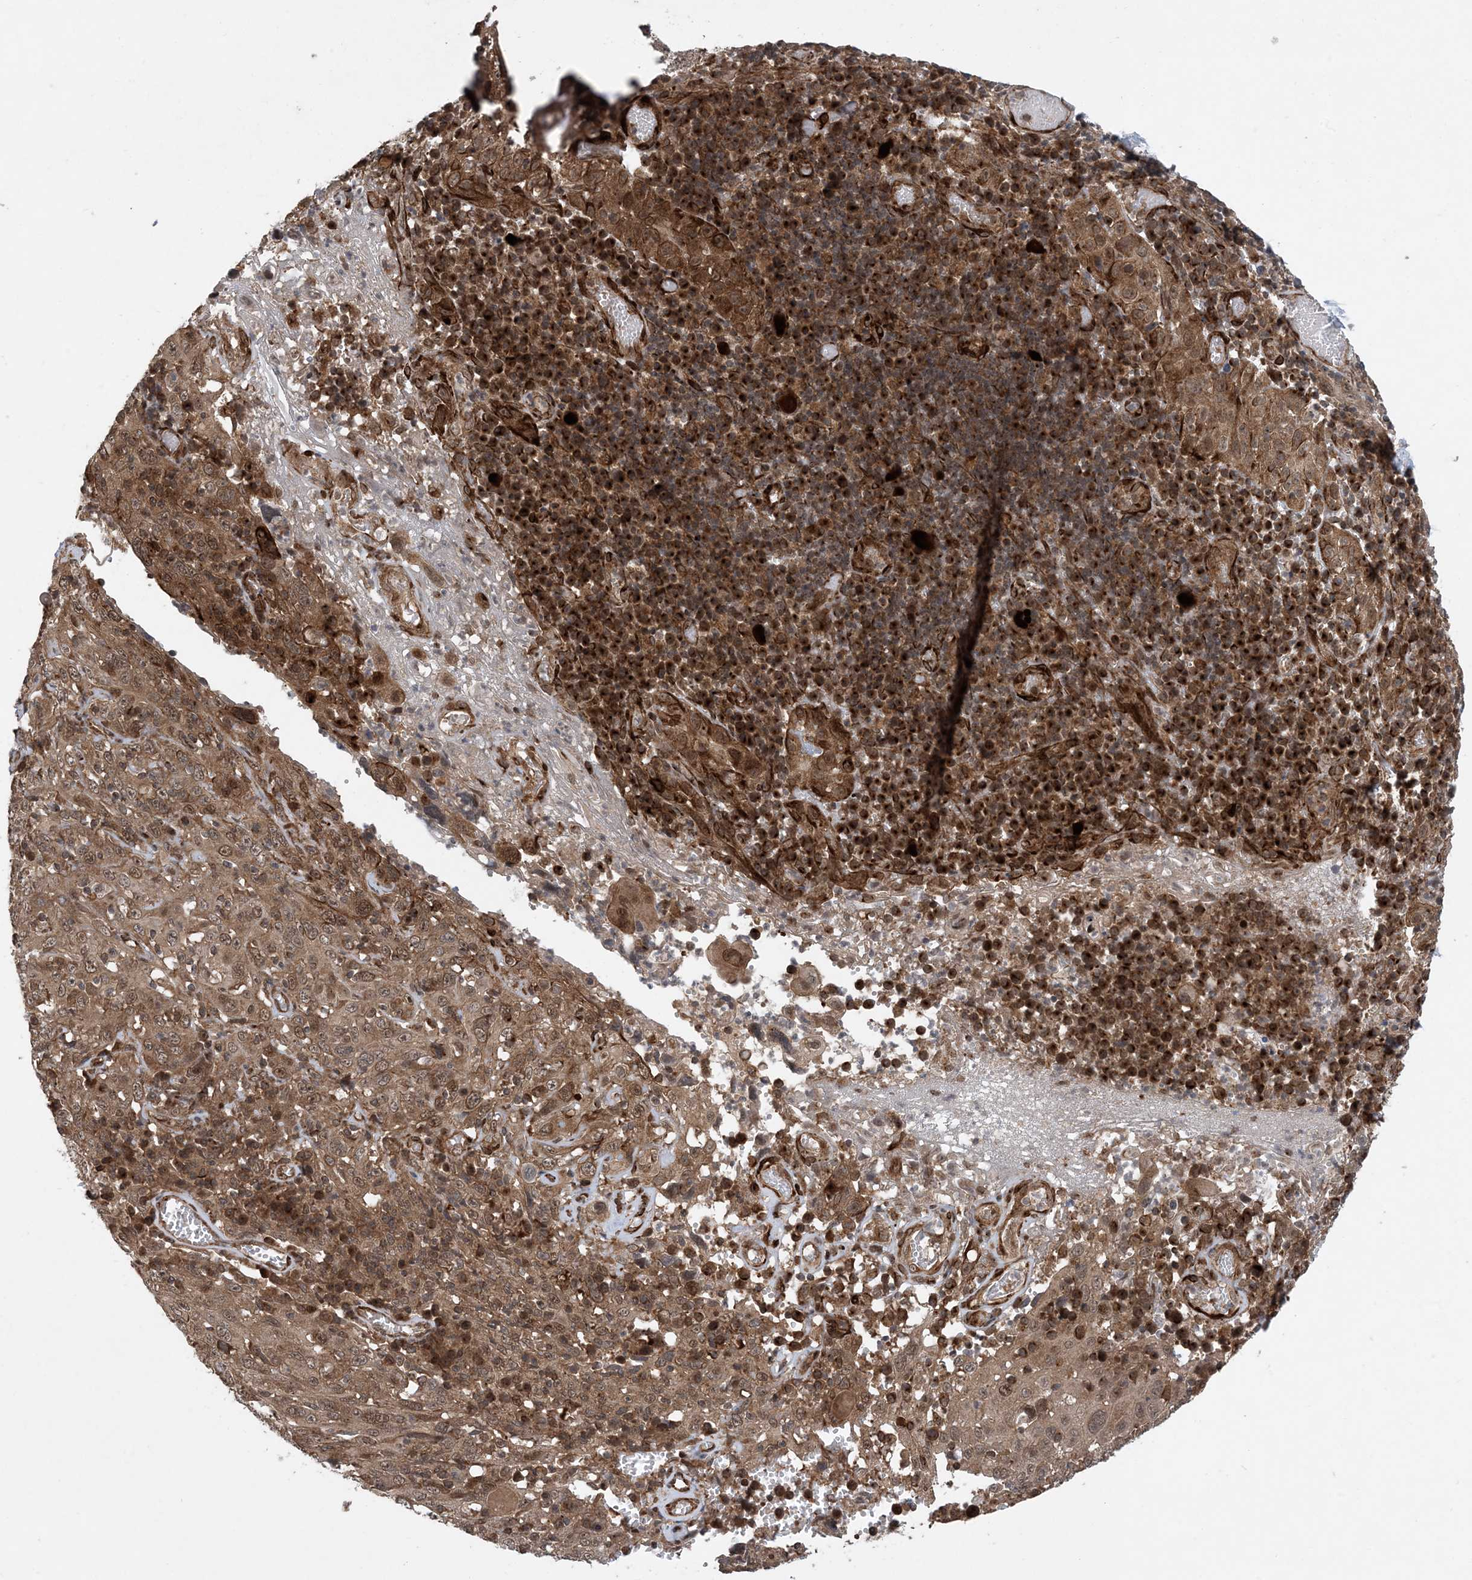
{"staining": {"intensity": "moderate", "quantity": "25%-75%", "location": "cytoplasmic/membranous,nuclear"}, "tissue": "cervical cancer", "cell_type": "Tumor cells", "image_type": "cancer", "snomed": [{"axis": "morphology", "description": "Squamous cell carcinoma, NOS"}, {"axis": "topography", "description": "Cervix"}], "caption": "This histopathology image displays immunohistochemistry staining of human cervical cancer, with medium moderate cytoplasmic/membranous and nuclear expression in about 25%-75% of tumor cells.", "gene": "HEMK1", "patient": {"sex": "female", "age": 46}}